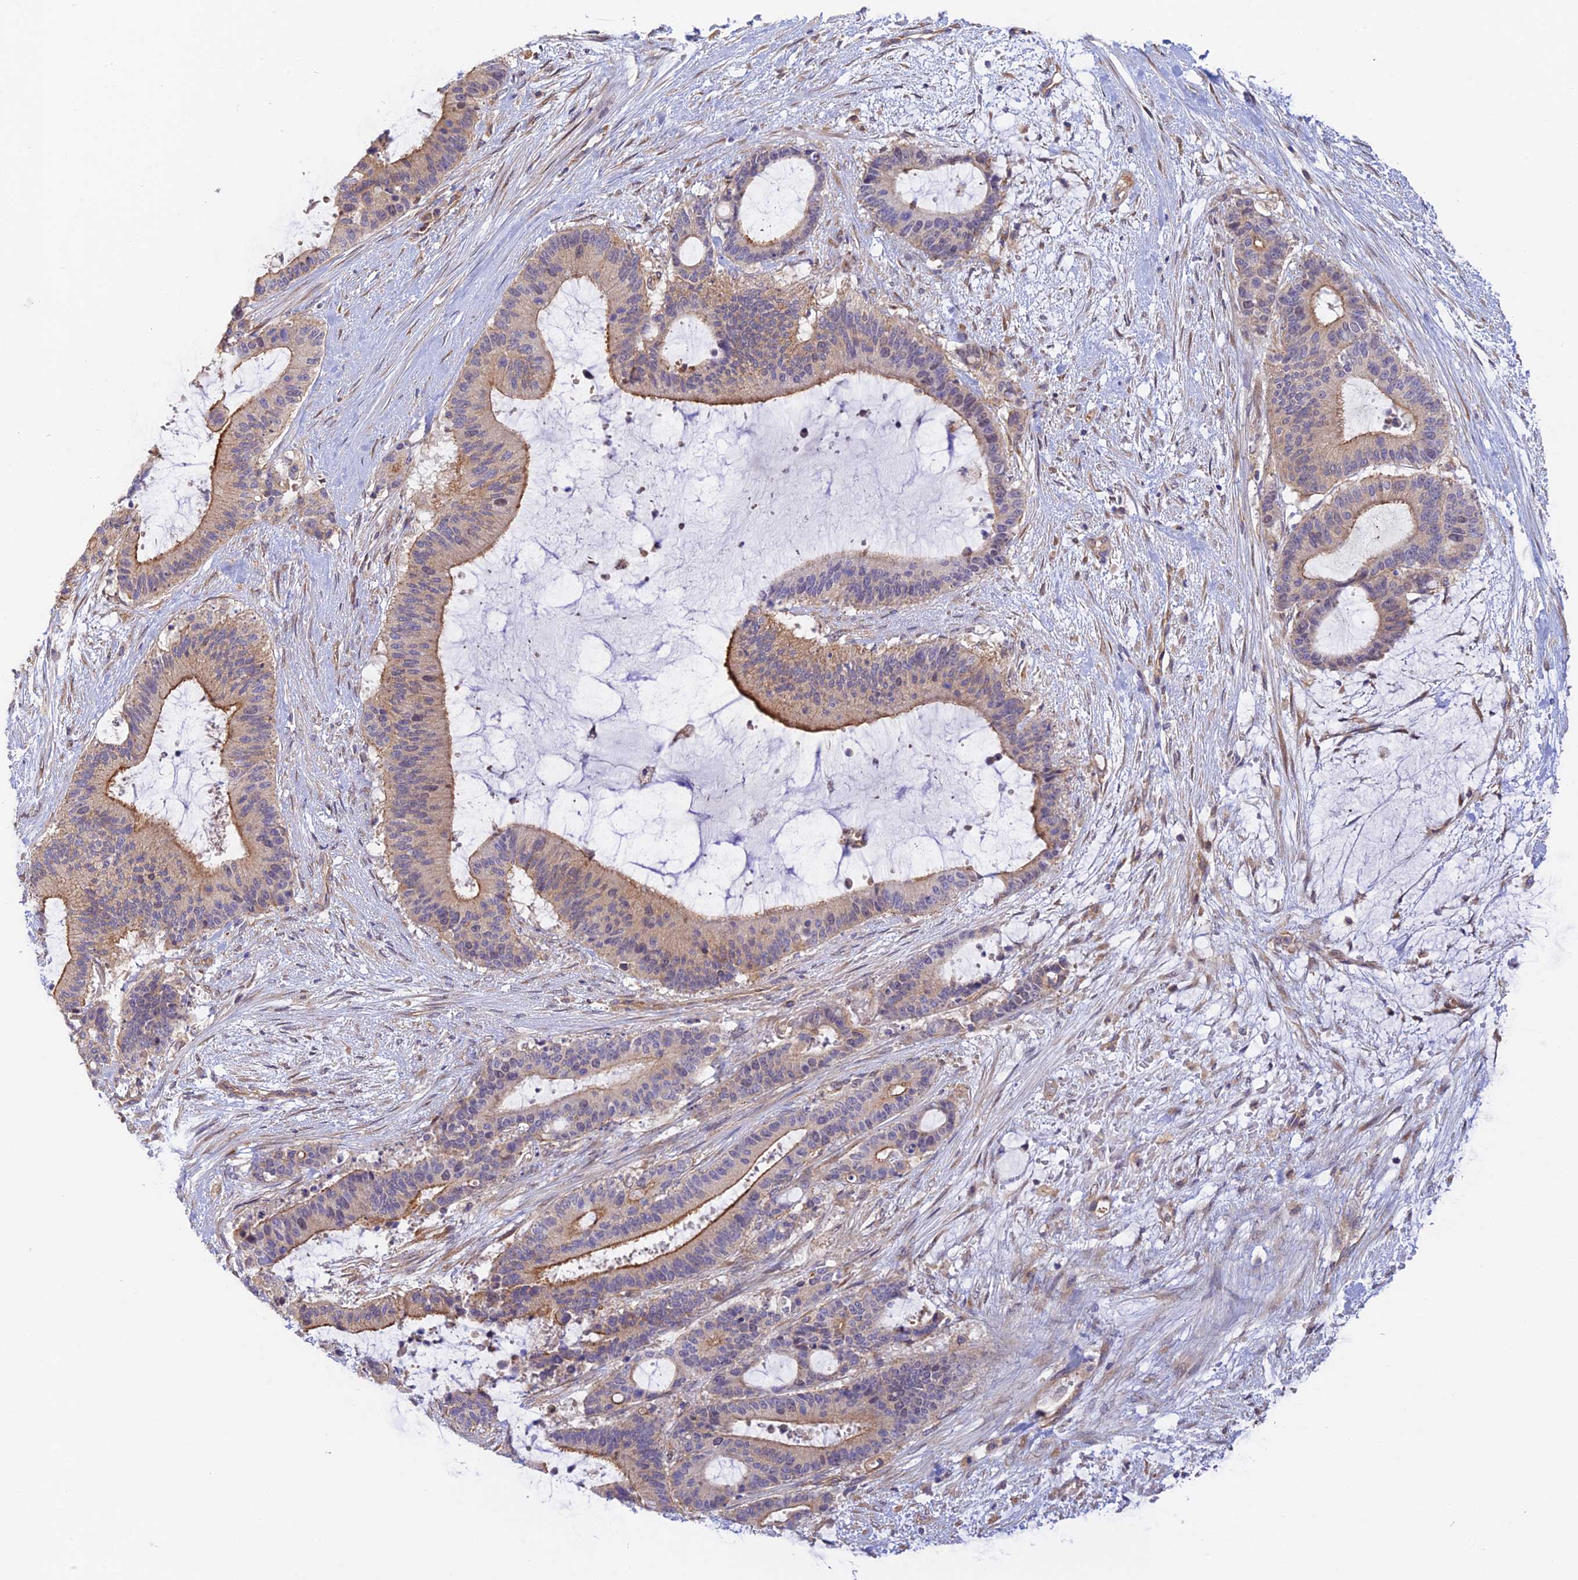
{"staining": {"intensity": "moderate", "quantity": "25%-75%", "location": "cytoplasmic/membranous"}, "tissue": "liver cancer", "cell_type": "Tumor cells", "image_type": "cancer", "snomed": [{"axis": "morphology", "description": "Normal tissue, NOS"}, {"axis": "morphology", "description": "Cholangiocarcinoma"}, {"axis": "topography", "description": "Liver"}, {"axis": "topography", "description": "Peripheral nerve tissue"}], "caption": "Immunohistochemical staining of liver cancer exhibits medium levels of moderate cytoplasmic/membranous expression in approximately 25%-75% of tumor cells. The staining was performed using DAB (3,3'-diaminobenzidine), with brown indicating positive protein expression. Nuclei are stained blue with hematoxylin.", "gene": "MYO9A", "patient": {"sex": "female", "age": 73}}